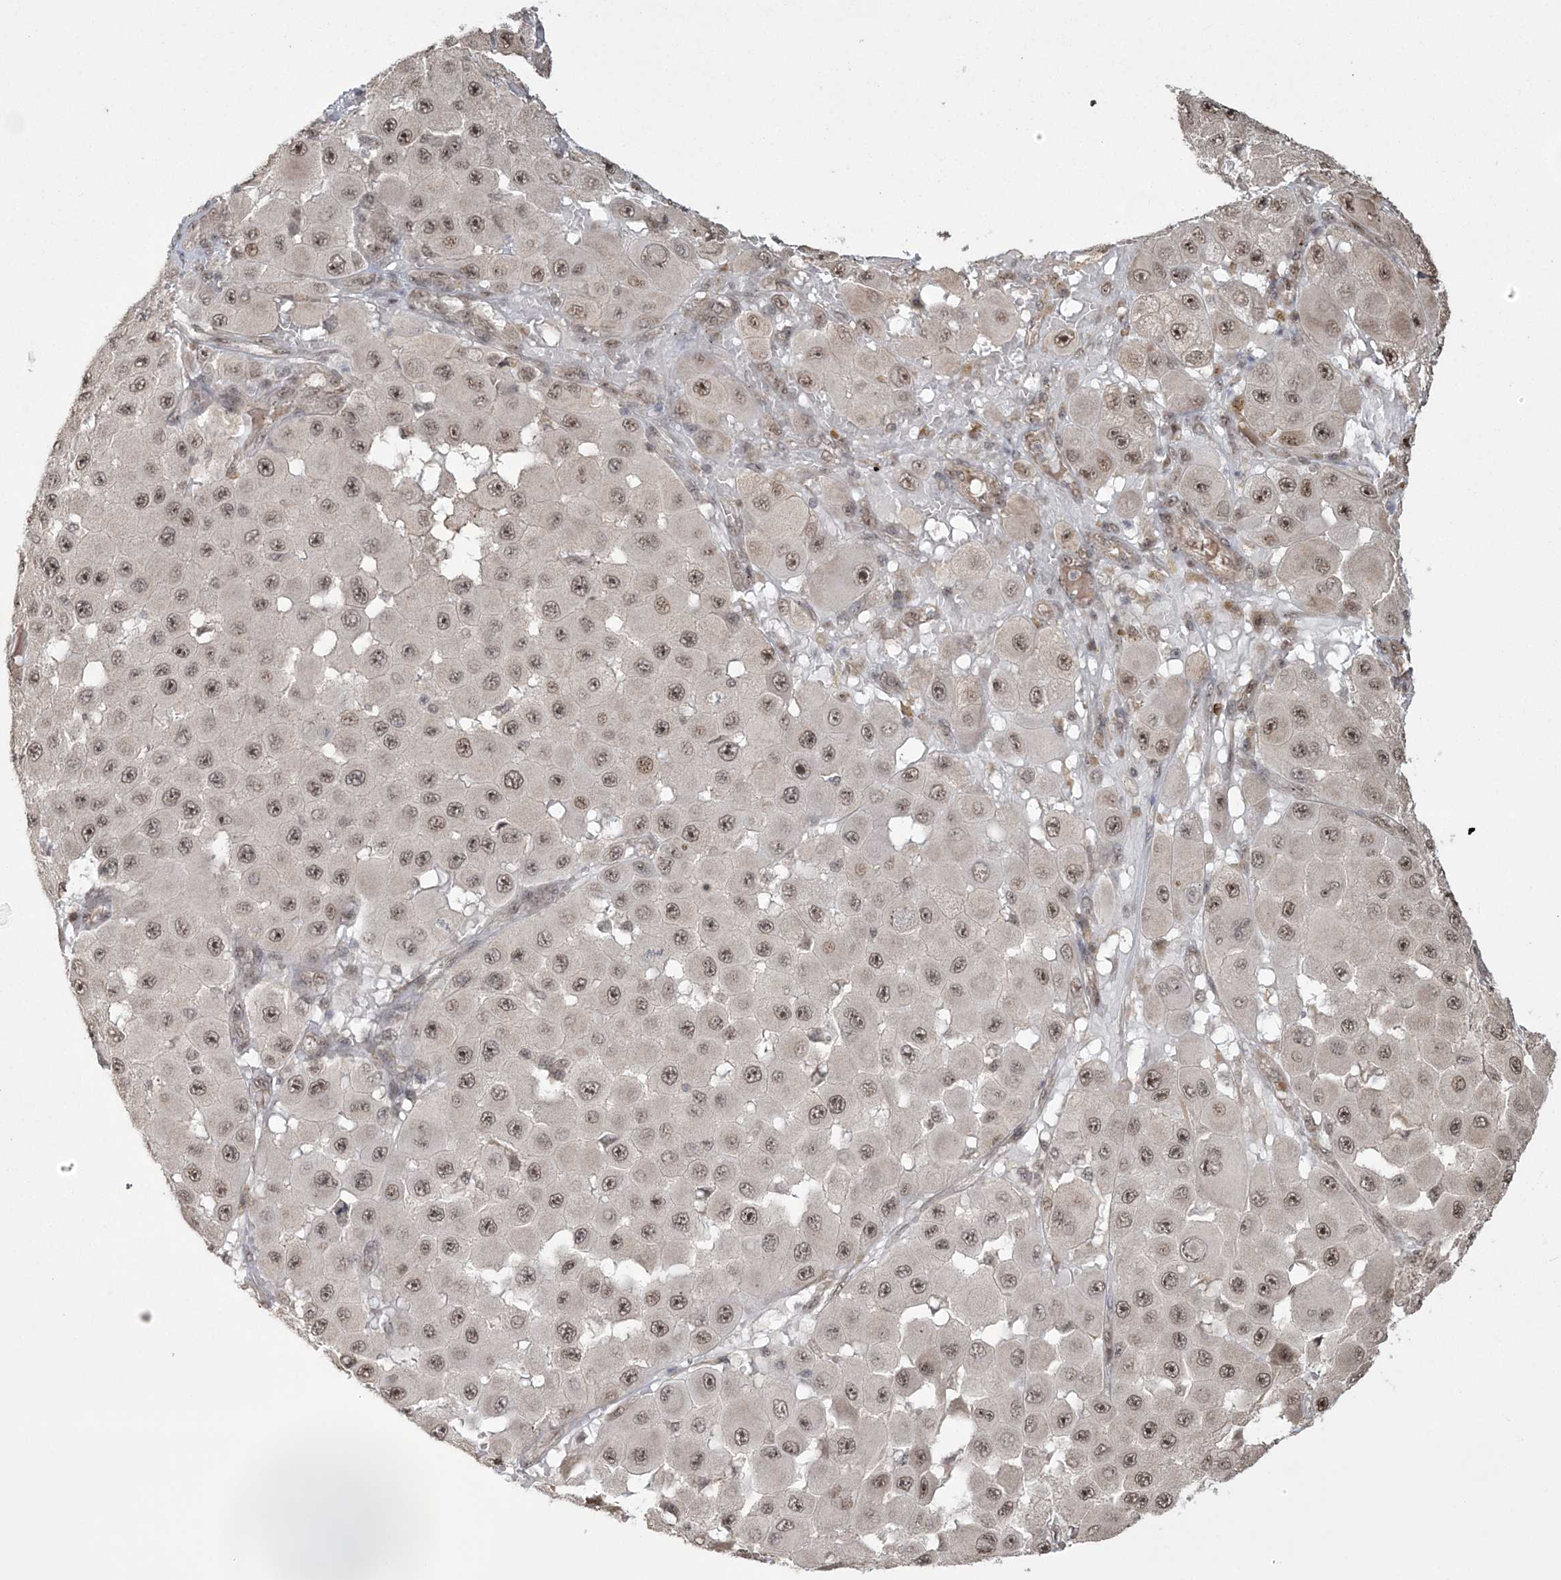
{"staining": {"intensity": "moderate", "quantity": ">75%", "location": "nuclear"}, "tissue": "melanoma", "cell_type": "Tumor cells", "image_type": "cancer", "snomed": [{"axis": "morphology", "description": "Malignant melanoma, NOS"}, {"axis": "topography", "description": "Skin"}], "caption": "Immunohistochemistry histopathology image of neoplastic tissue: human melanoma stained using immunohistochemistry exhibits medium levels of moderate protein expression localized specifically in the nuclear of tumor cells, appearing as a nuclear brown color.", "gene": "EPB41L4A", "patient": {"sex": "female", "age": 81}}